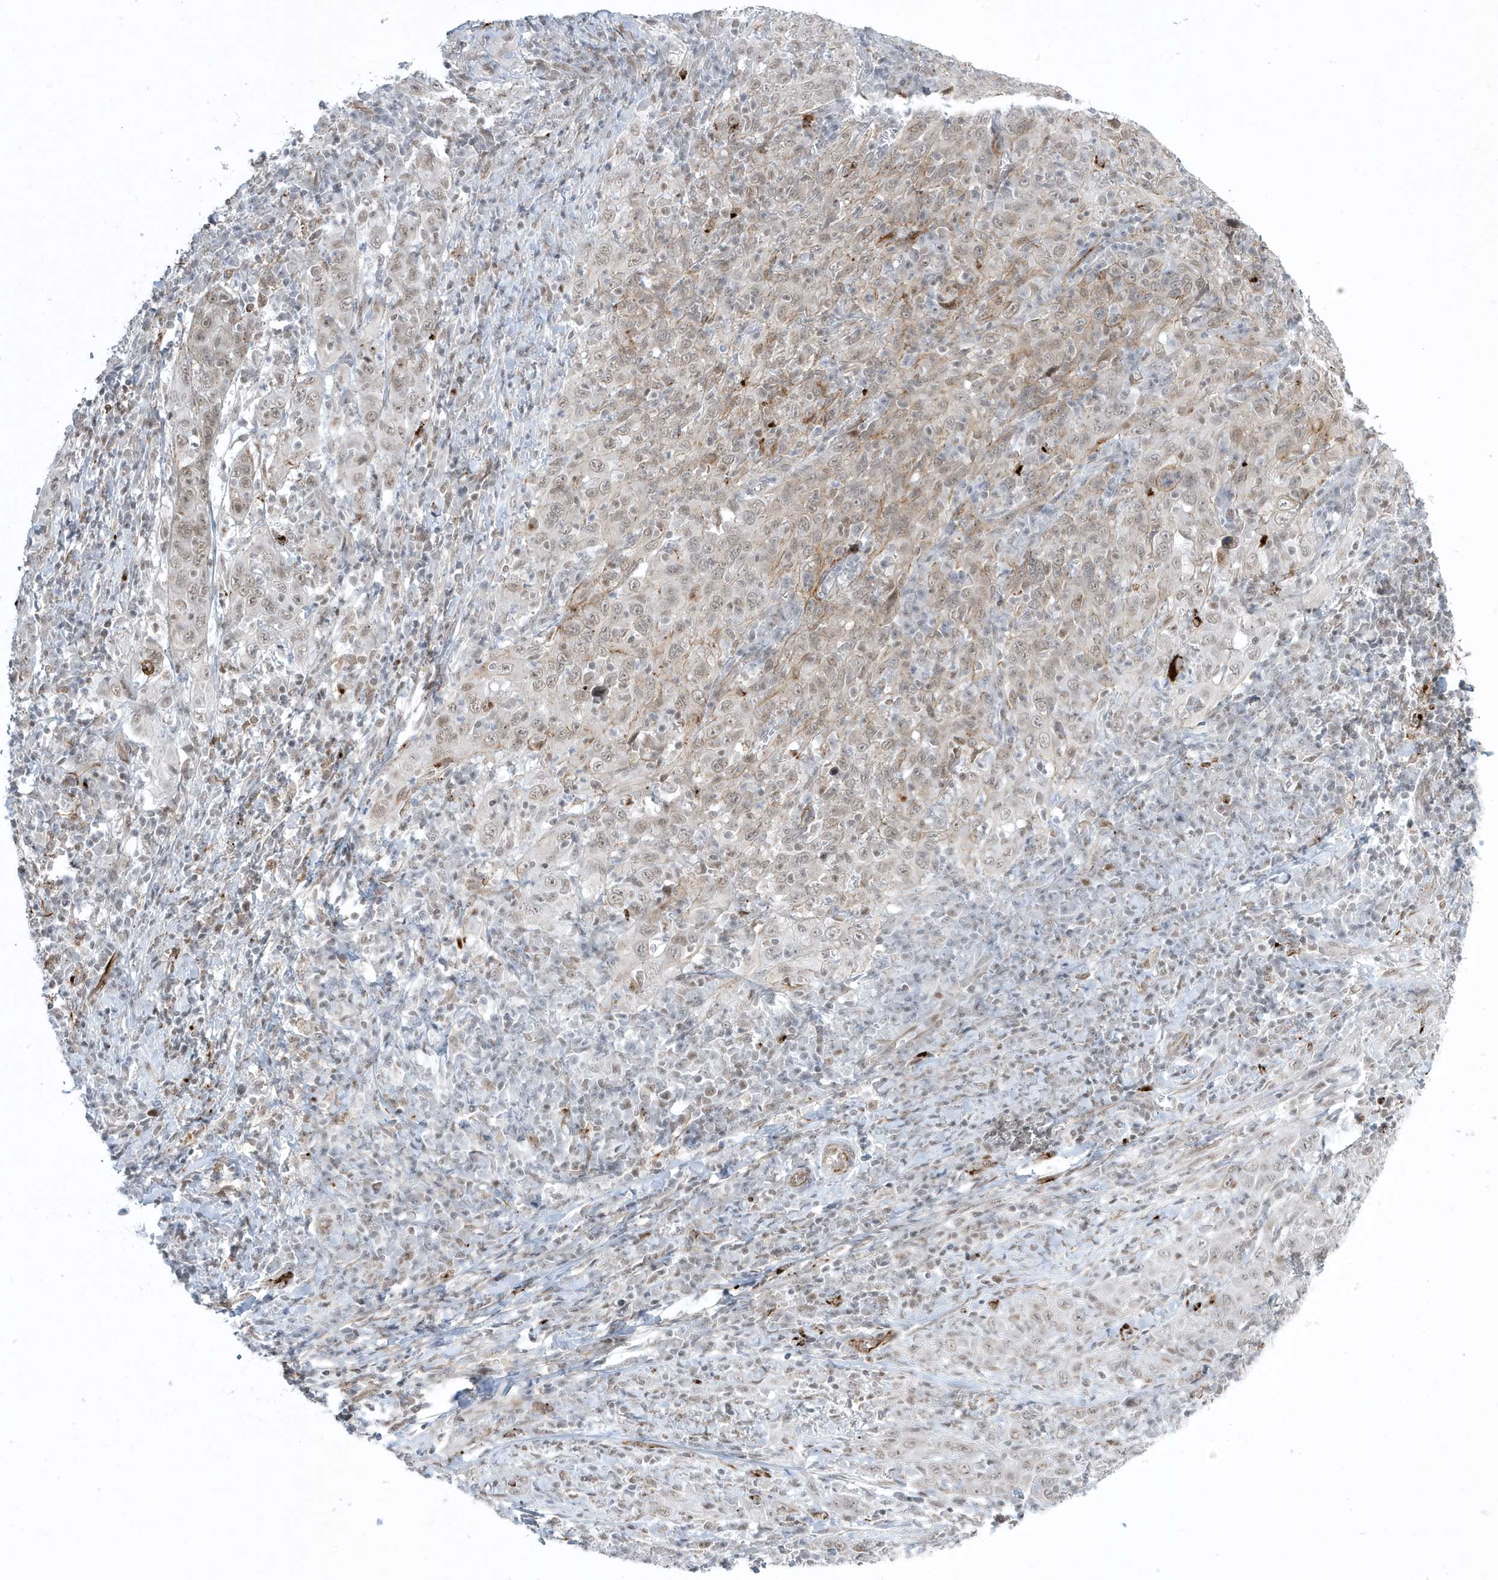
{"staining": {"intensity": "weak", "quantity": ">75%", "location": "nuclear"}, "tissue": "cervical cancer", "cell_type": "Tumor cells", "image_type": "cancer", "snomed": [{"axis": "morphology", "description": "Squamous cell carcinoma, NOS"}, {"axis": "topography", "description": "Cervix"}], "caption": "Protein expression analysis of human squamous cell carcinoma (cervical) reveals weak nuclear expression in approximately >75% of tumor cells.", "gene": "ADAMTSL3", "patient": {"sex": "female", "age": 46}}